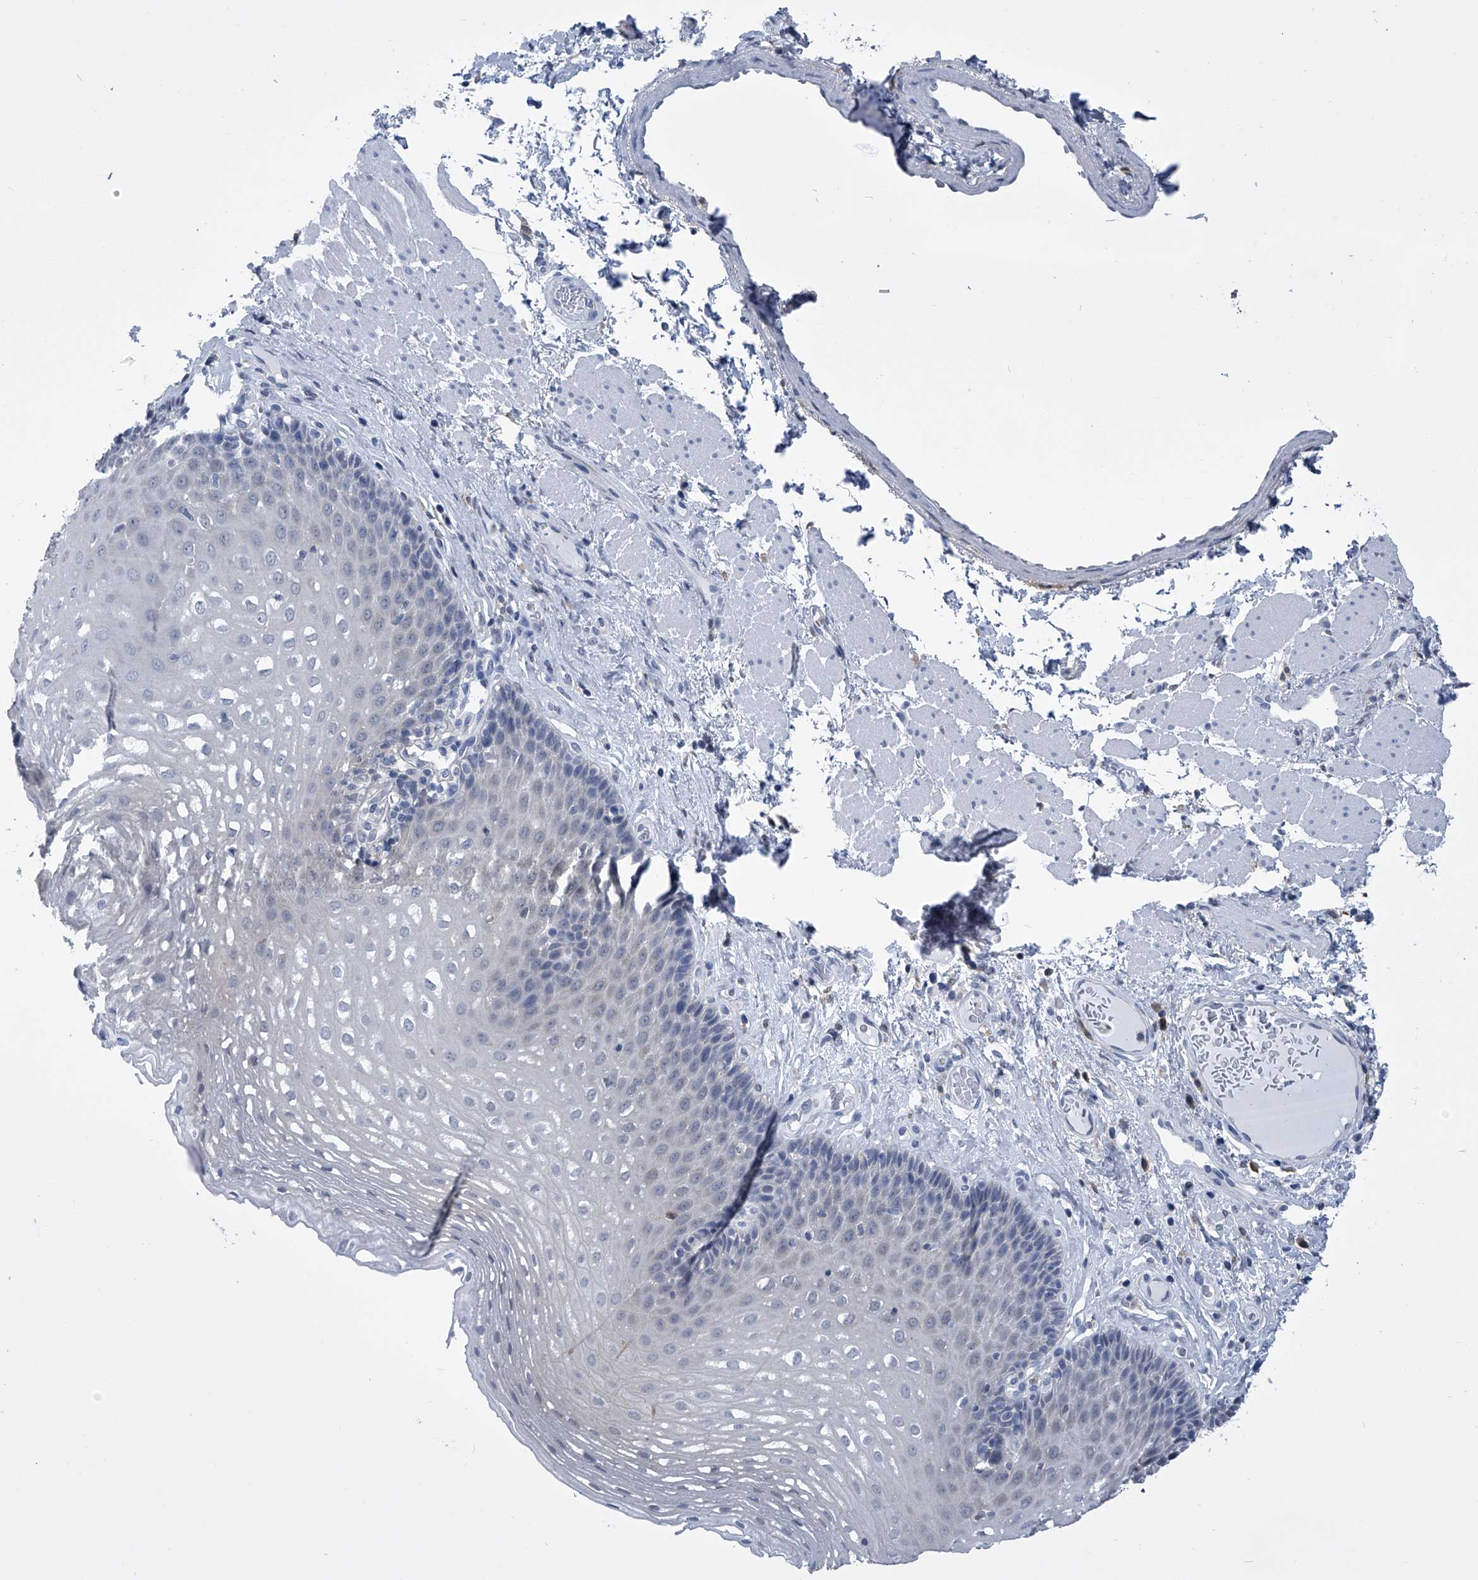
{"staining": {"intensity": "negative", "quantity": "none", "location": "none"}, "tissue": "esophagus", "cell_type": "Squamous epithelial cells", "image_type": "normal", "snomed": [{"axis": "morphology", "description": "Normal tissue, NOS"}, {"axis": "topography", "description": "Esophagus"}], "caption": "A high-resolution micrograph shows immunohistochemistry (IHC) staining of unremarkable esophagus, which exhibits no significant expression in squamous epithelial cells. (DAB (3,3'-diaminobenzidine) immunohistochemistry visualized using brightfield microscopy, high magnification).", "gene": "PDXK", "patient": {"sex": "female", "age": 66}}